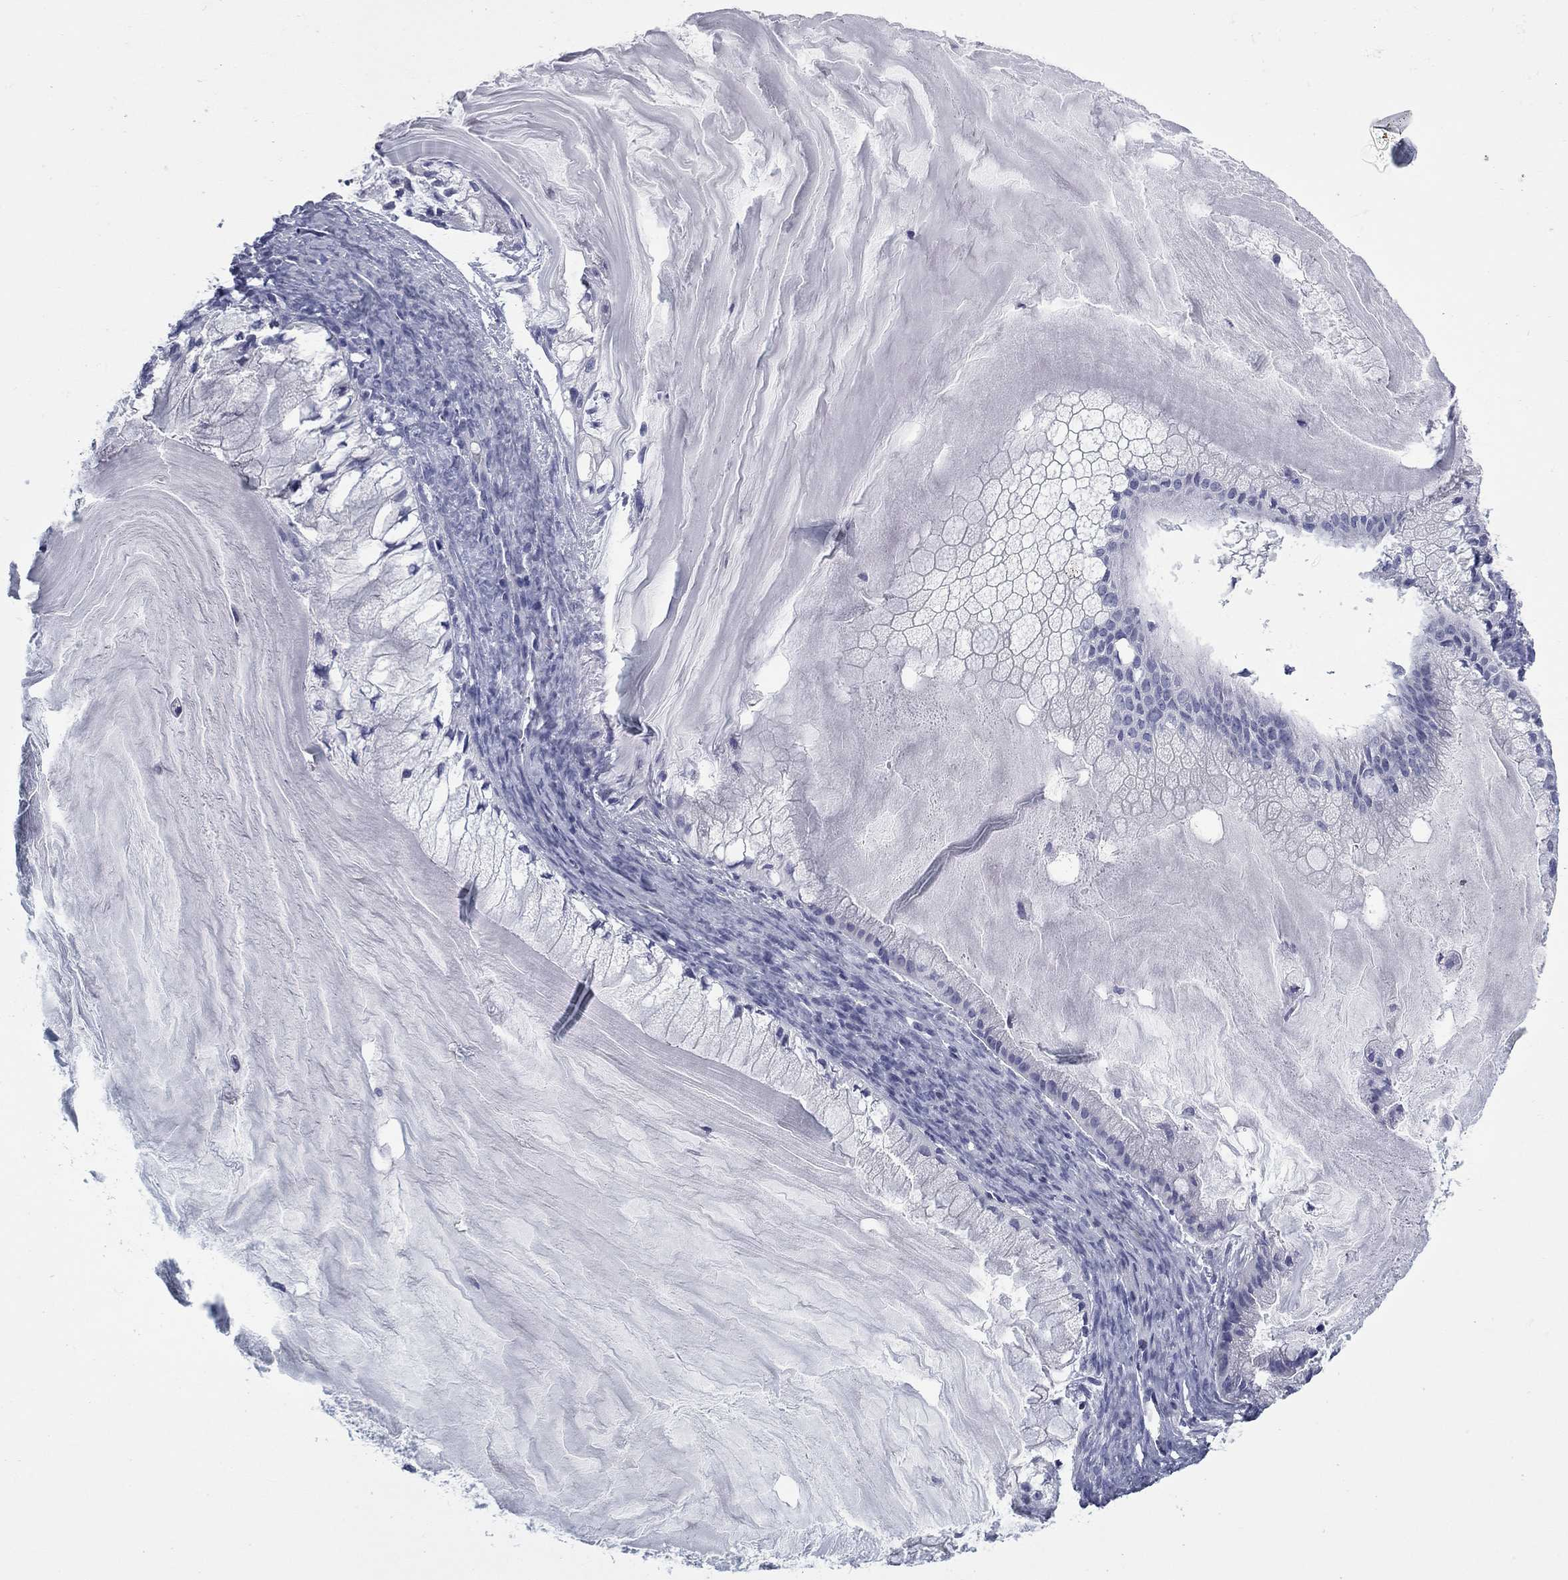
{"staining": {"intensity": "negative", "quantity": "none", "location": "none"}, "tissue": "ovarian cancer", "cell_type": "Tumor cells", "image_type": "cancer", "snomed": [{"axis": "morphology", "description": "Cystadenocarcinoma, mucinous, NOS"}, {"axis": "topography", "description": "Ovary"}], "caption": "Tumor cells are negative for protein expression in human ovarian cancer (mucinous cystadenocarcinoma).", "gene": "KIRREL2", "patient": {"sex": "female", "age": 57}}